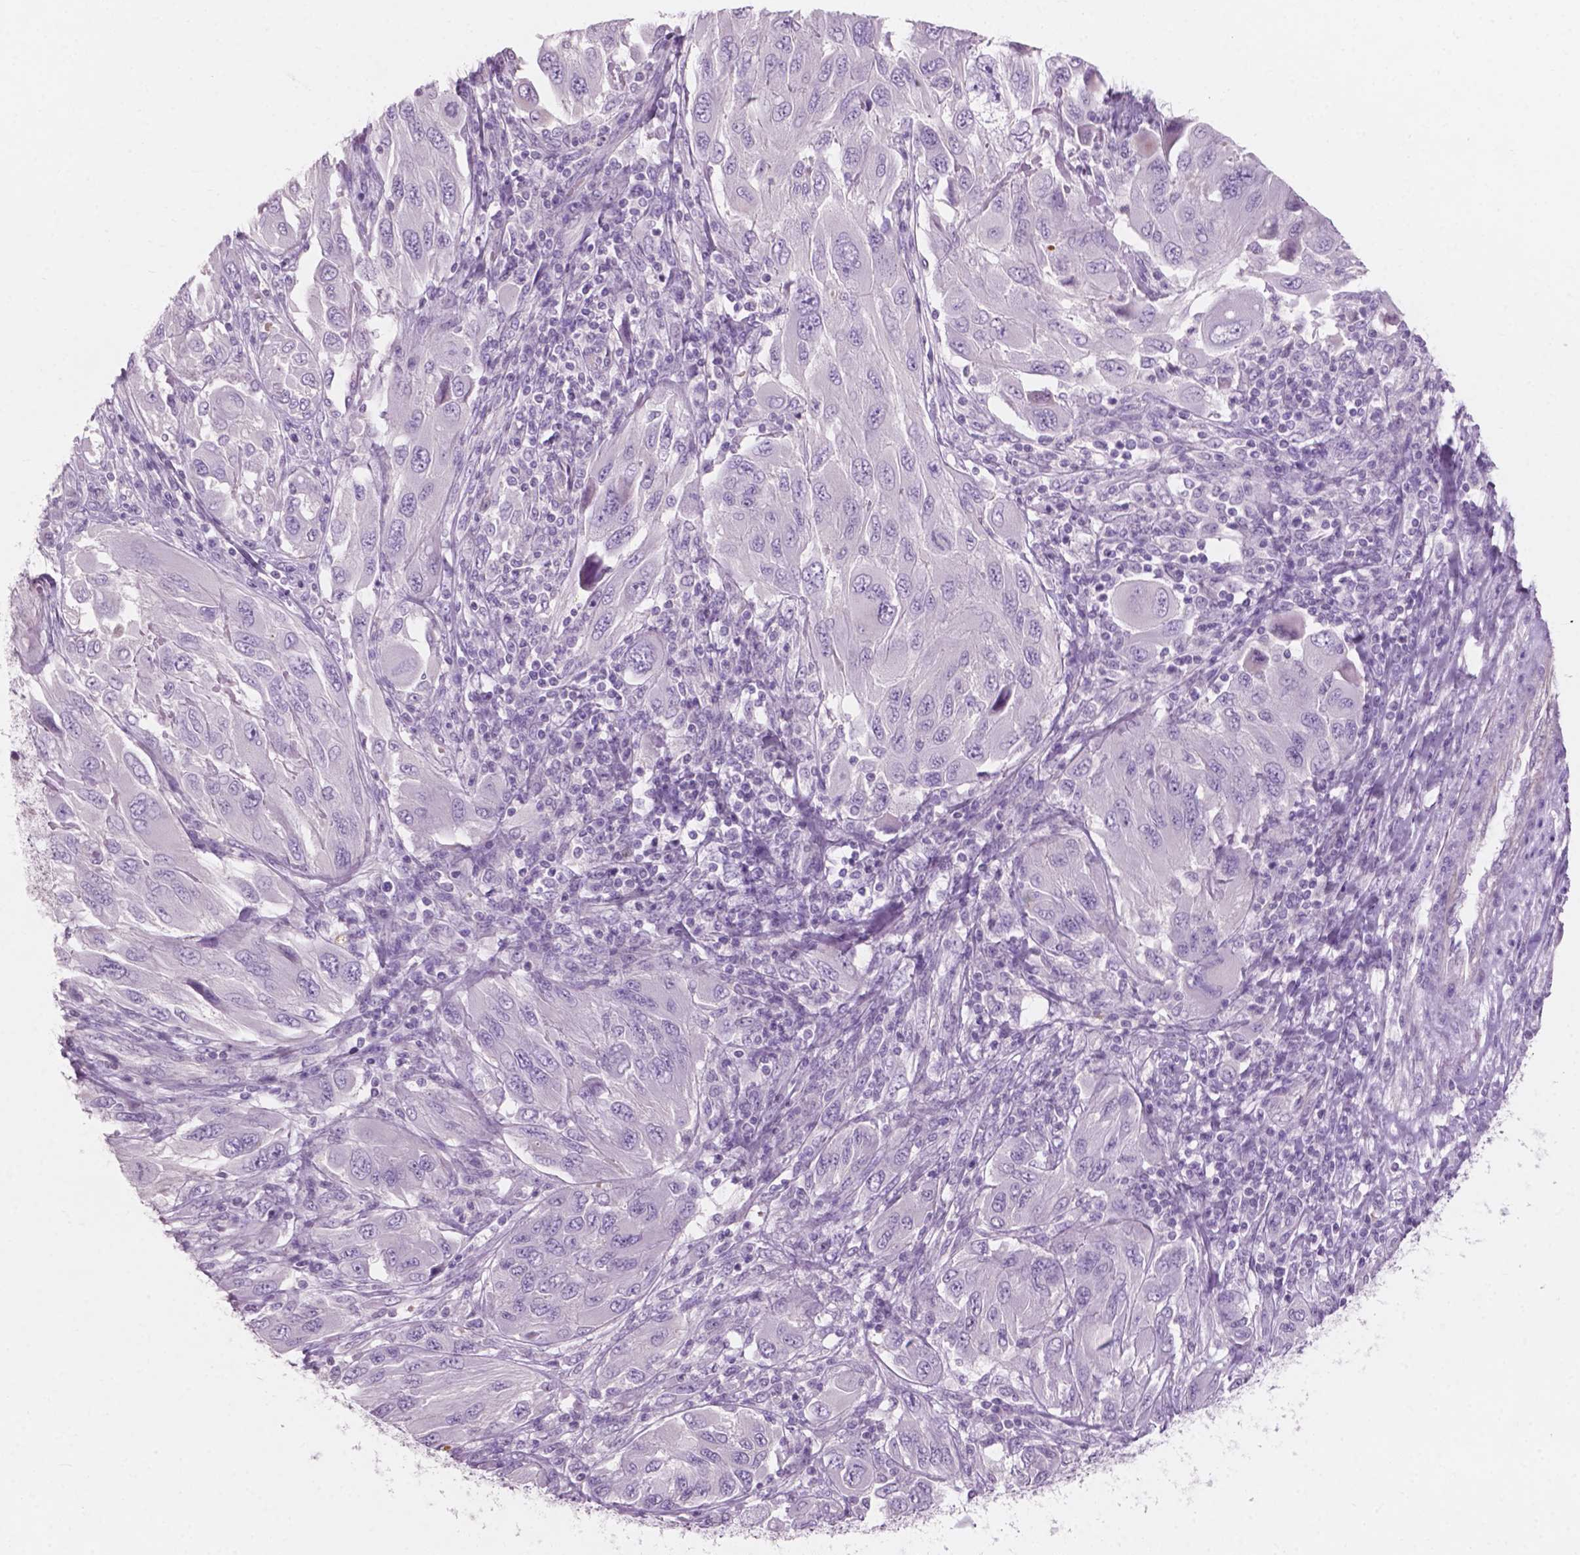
{"staining": {"intensity": "negative", "quantity": "none", "location": "none"}, "tissue": "melanoma", "cell_type": "Tumor cells", "image_type": "cancer", "snomed": [{"axis": "morphology", "description": "Malignant melanoma, NOS"}, {"axis": "topography", "description": "Skin"}], "caption": "Malignant melanoma stained for a protein using immunohistochemistry shows no staining tumor cells.", "gene": "AWAT1", "patient": {"sex": "female", "age": 91}}